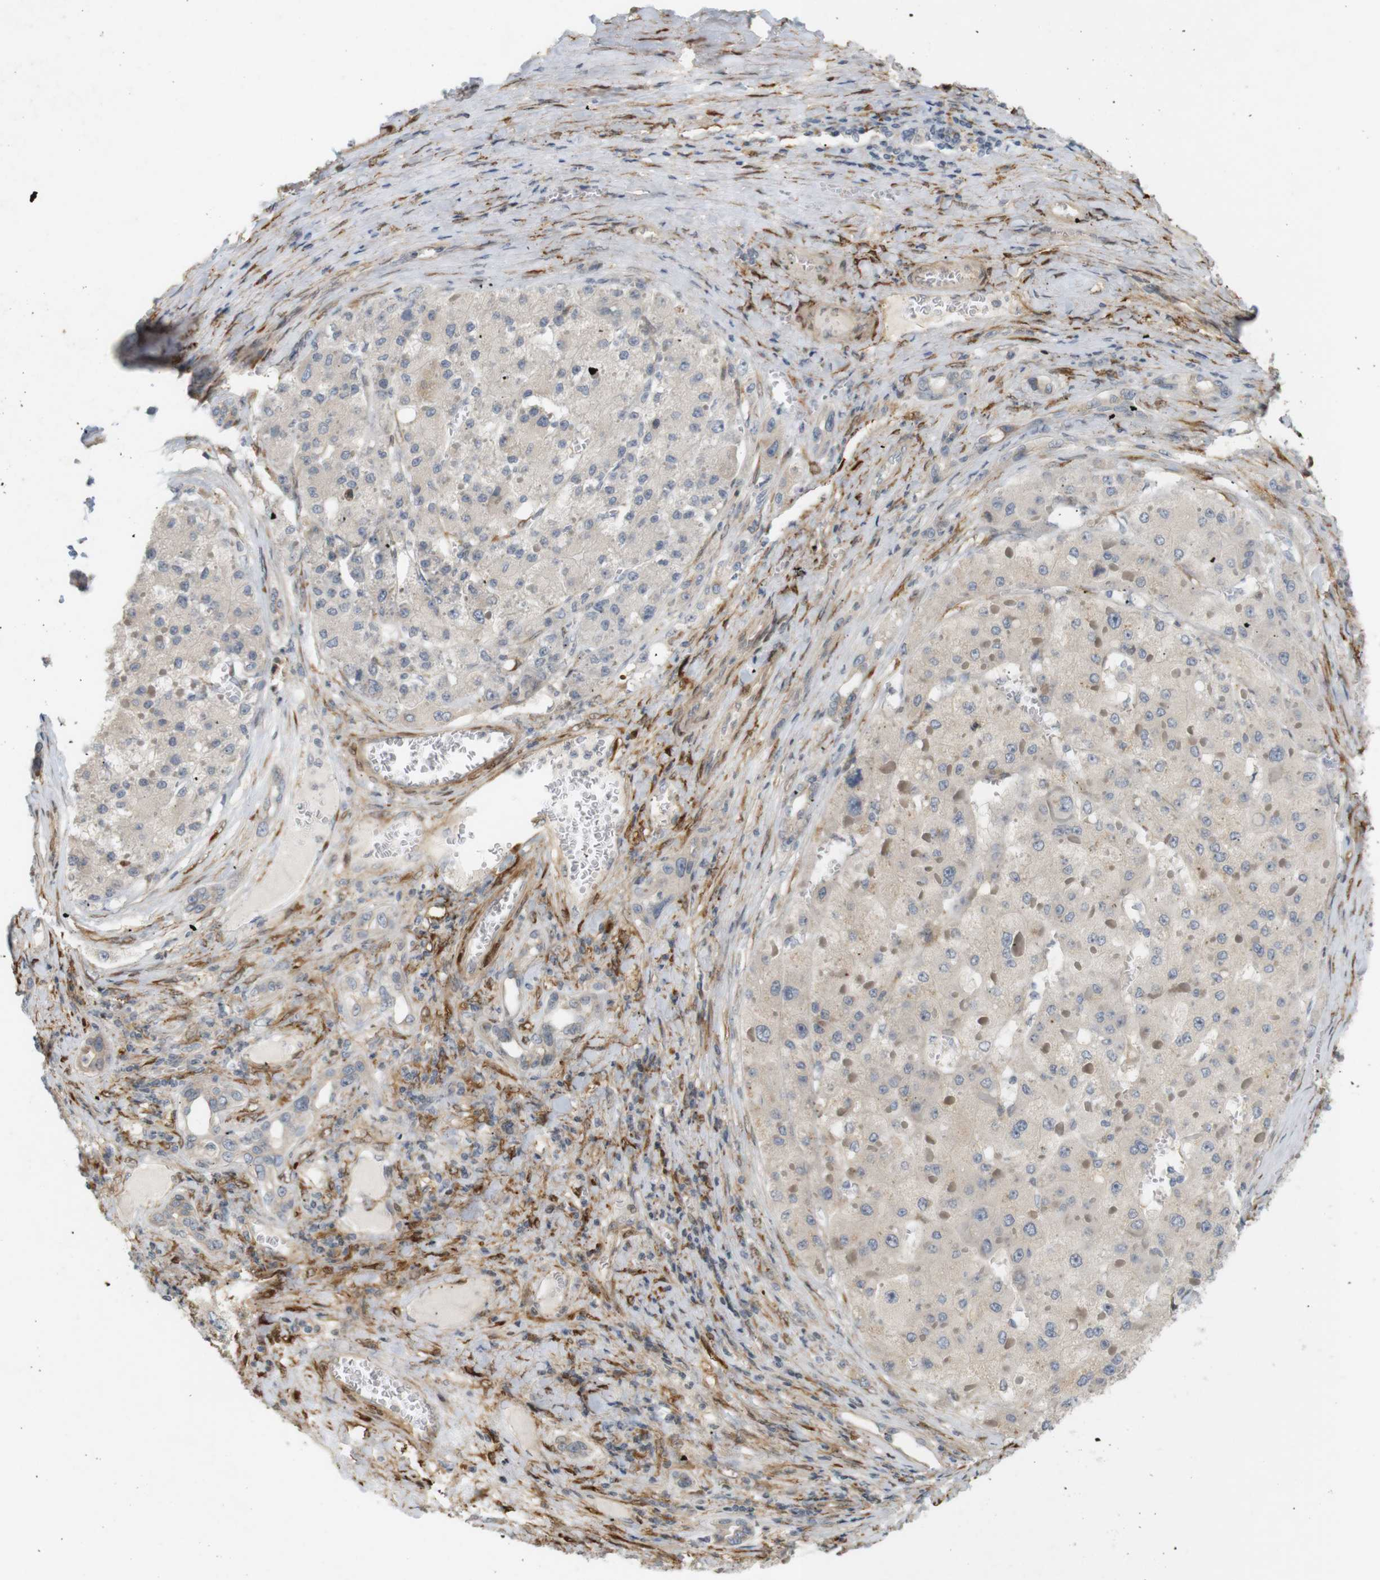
{"staining": {"intensity": "negative", "quantity": "none", "location": "none"}, "tissue": "liver cancer", "cell_type": "Tumor cells", "image_type": "cancer", "snomed": [{"axis": "morphology", "description": "Carcinoma, Hepatocellular, NOS"}, {"axis": "topography", "description": "Liver"}], "caption": "DAB immunohistochemical staining of liver hepatocellular carcinoma demonstrates no significant expression in tumor cells. (DAB immunohistochemistry (IHC) visualized using brightfield microscopy, high magnification).", "gene": "PPP1R14A", "patient": {"sex": "female", "age": 73}}